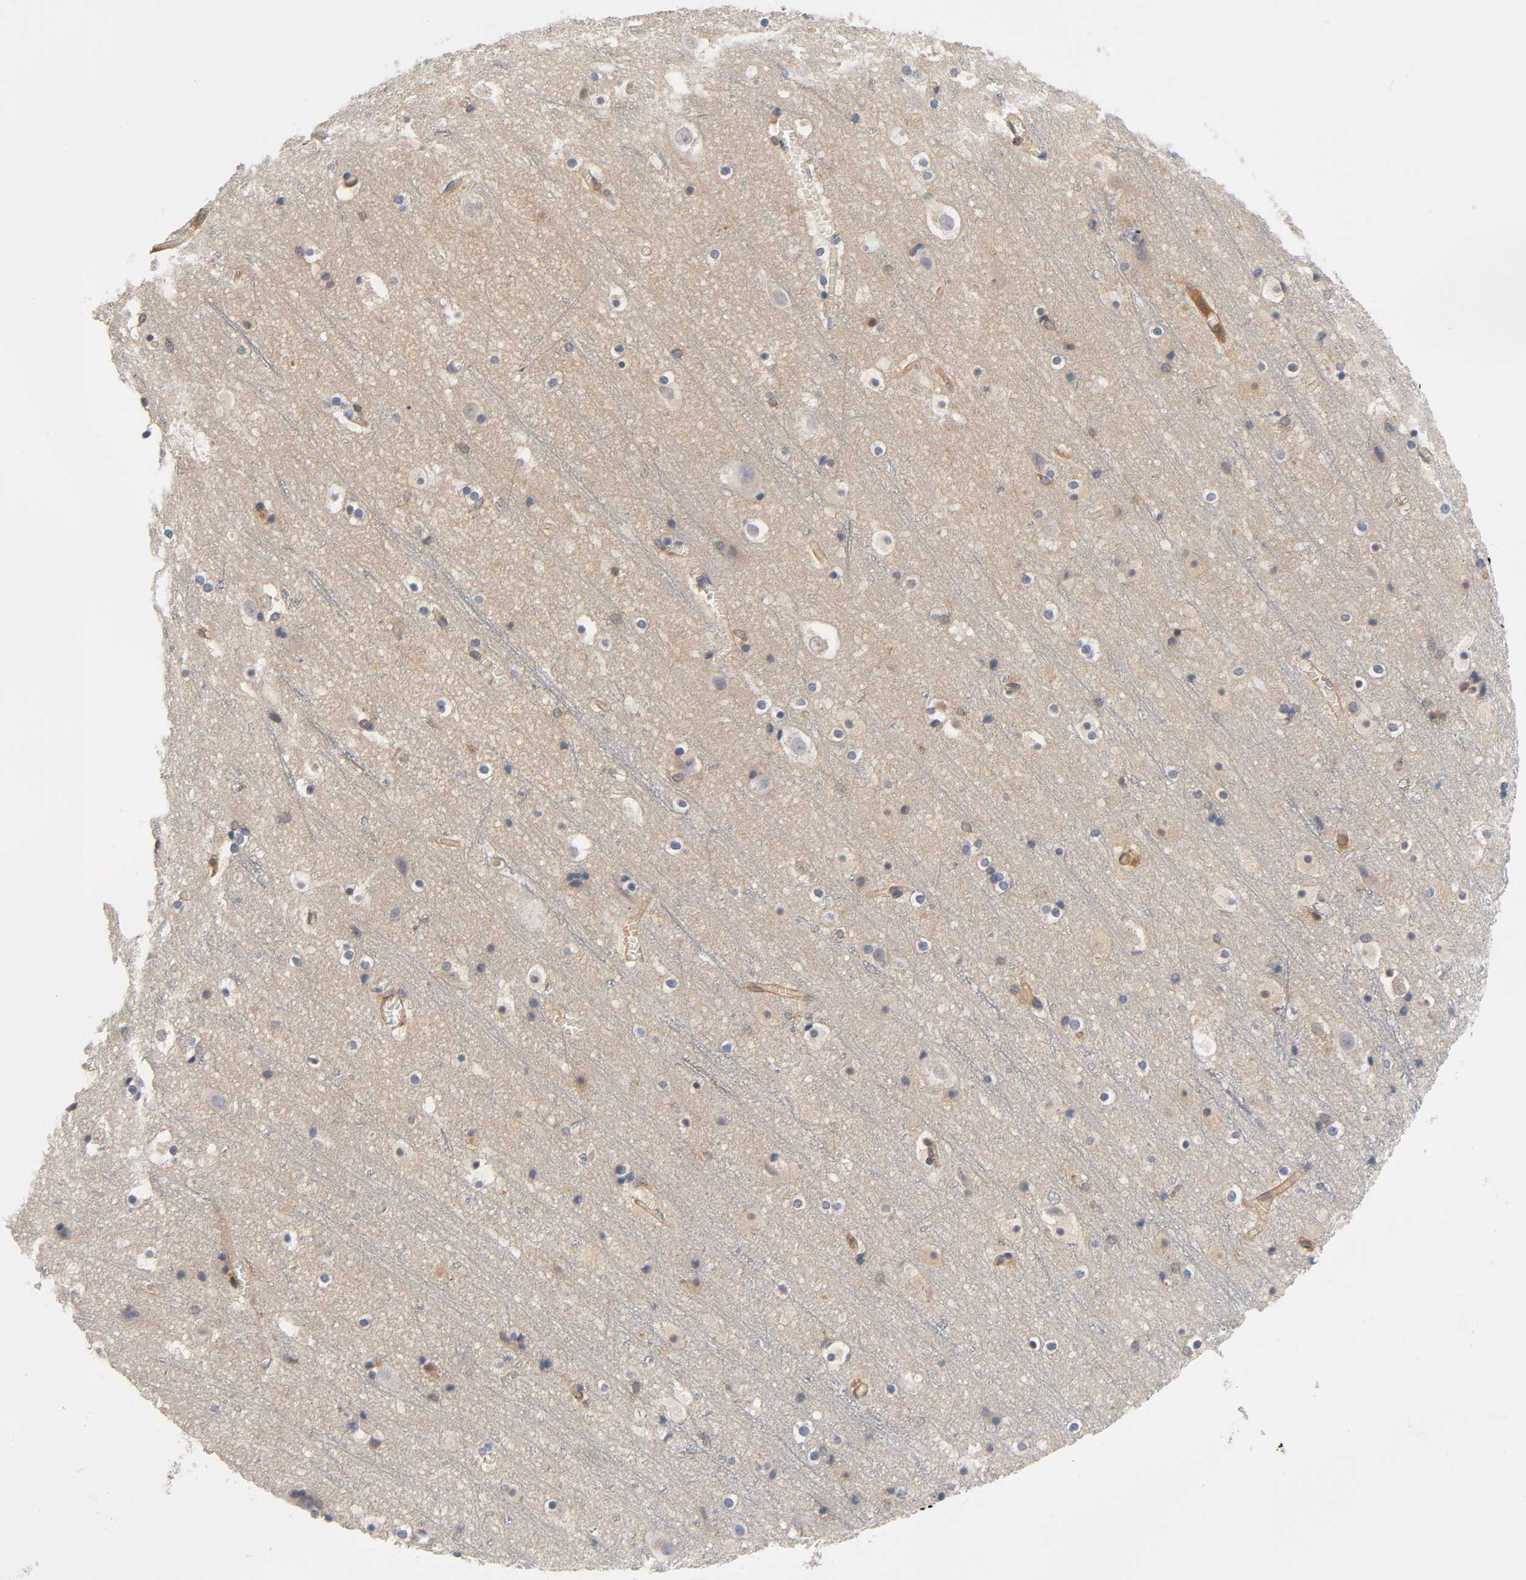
{"staining": {"intensity": "moderate", "quantity": ">75%", "location": "cytoplasmic/membranous"}, "tissue": "cerebral cortex", "cell_type": "Endothelial cells", "image_type": "normal", "snomed": [{"axis": "morphology", "description": "Normal tissue, NOS"}, {"axis": "topography", "description": "Cerebral cortex"}], "caption": "A brown stain highlights moderate cytoplasmic/membranous positivity of a protein in endothelial cells of unremarkable human cerebral cortex. (Brightfield microscopy of DAB IHC at high magnification).", "gene": "PRKAB1", "patient": {"sex": "male", "age": 45}}